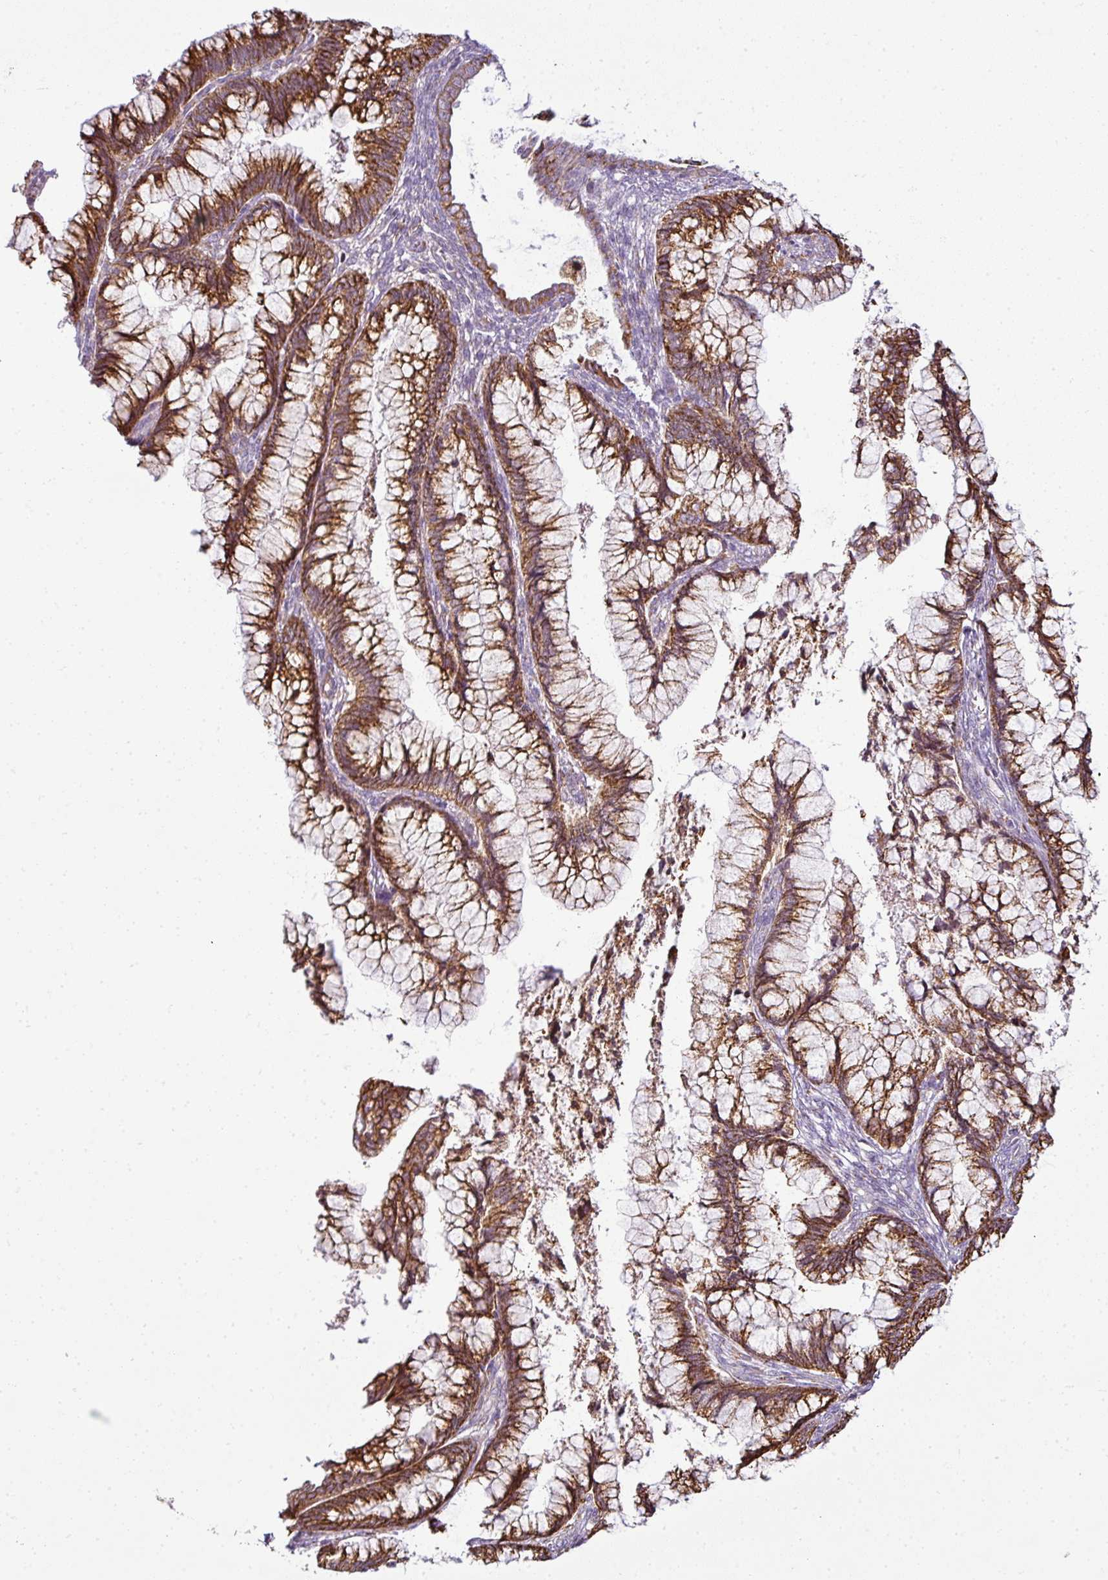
{"staining": {"intensity": "strong", "quantity": ">75%", "location": "cytoplasmic/membranous"}, "tissue": "cervical cancer", "cell_type": "Tumor cells", "image_type": "cancer", "snomed": [{"axis": "morphology", "description": "Adenocarcinoma, NOS"}, {"axis": "topography", "description": "Cervix"}], "caption": "IHC histopathology image of human cervical adenocarcinoma stained for a protein (brown), which shows high levels of strong cytoplasmic/membranous staining in about >75% of tumor cells.", "gene": "ANKRD18A", "patient": {"sex": "female", "age": 44}}